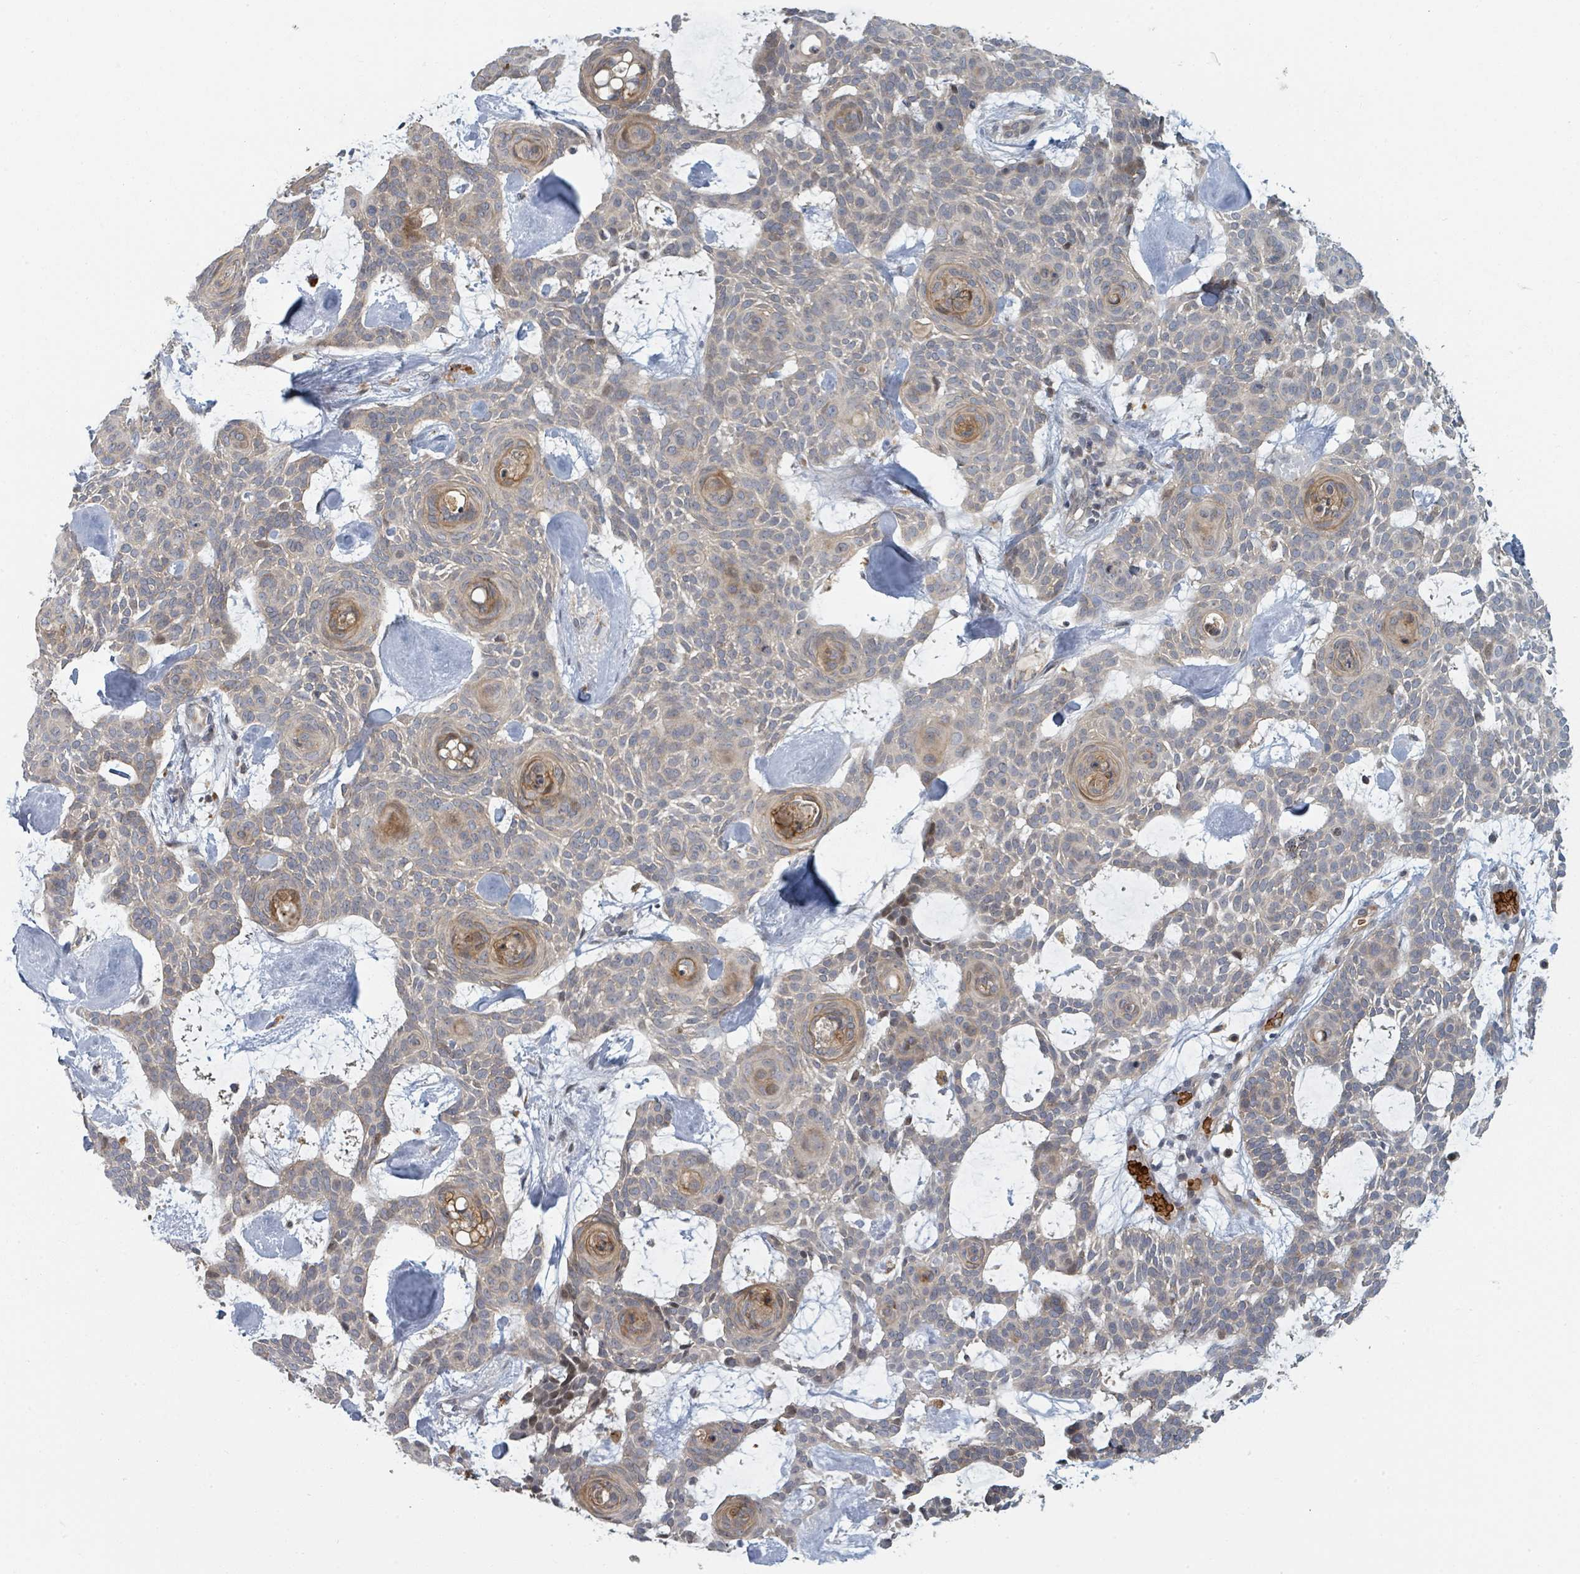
{"staining": {"intensity": "weak", "quantity": "<25%", "location": "cytoplasmic/membranous"}, "tissue": "skin cancer", "cell_type": "Tumor cells", "image_type": "cancer", "snomed": [{"axis": "morphology", "description": "Basal cell carcinoma"}, {"axis": "topography", "description": "Skin"}], "caption": "Immunohistochemical staining of human skin cancer (basal cell carcinoma) reveals no significant expression in tumor cells.", "gene": "TRPC4AP", "patient": {"sex": "male", "age": 61}}